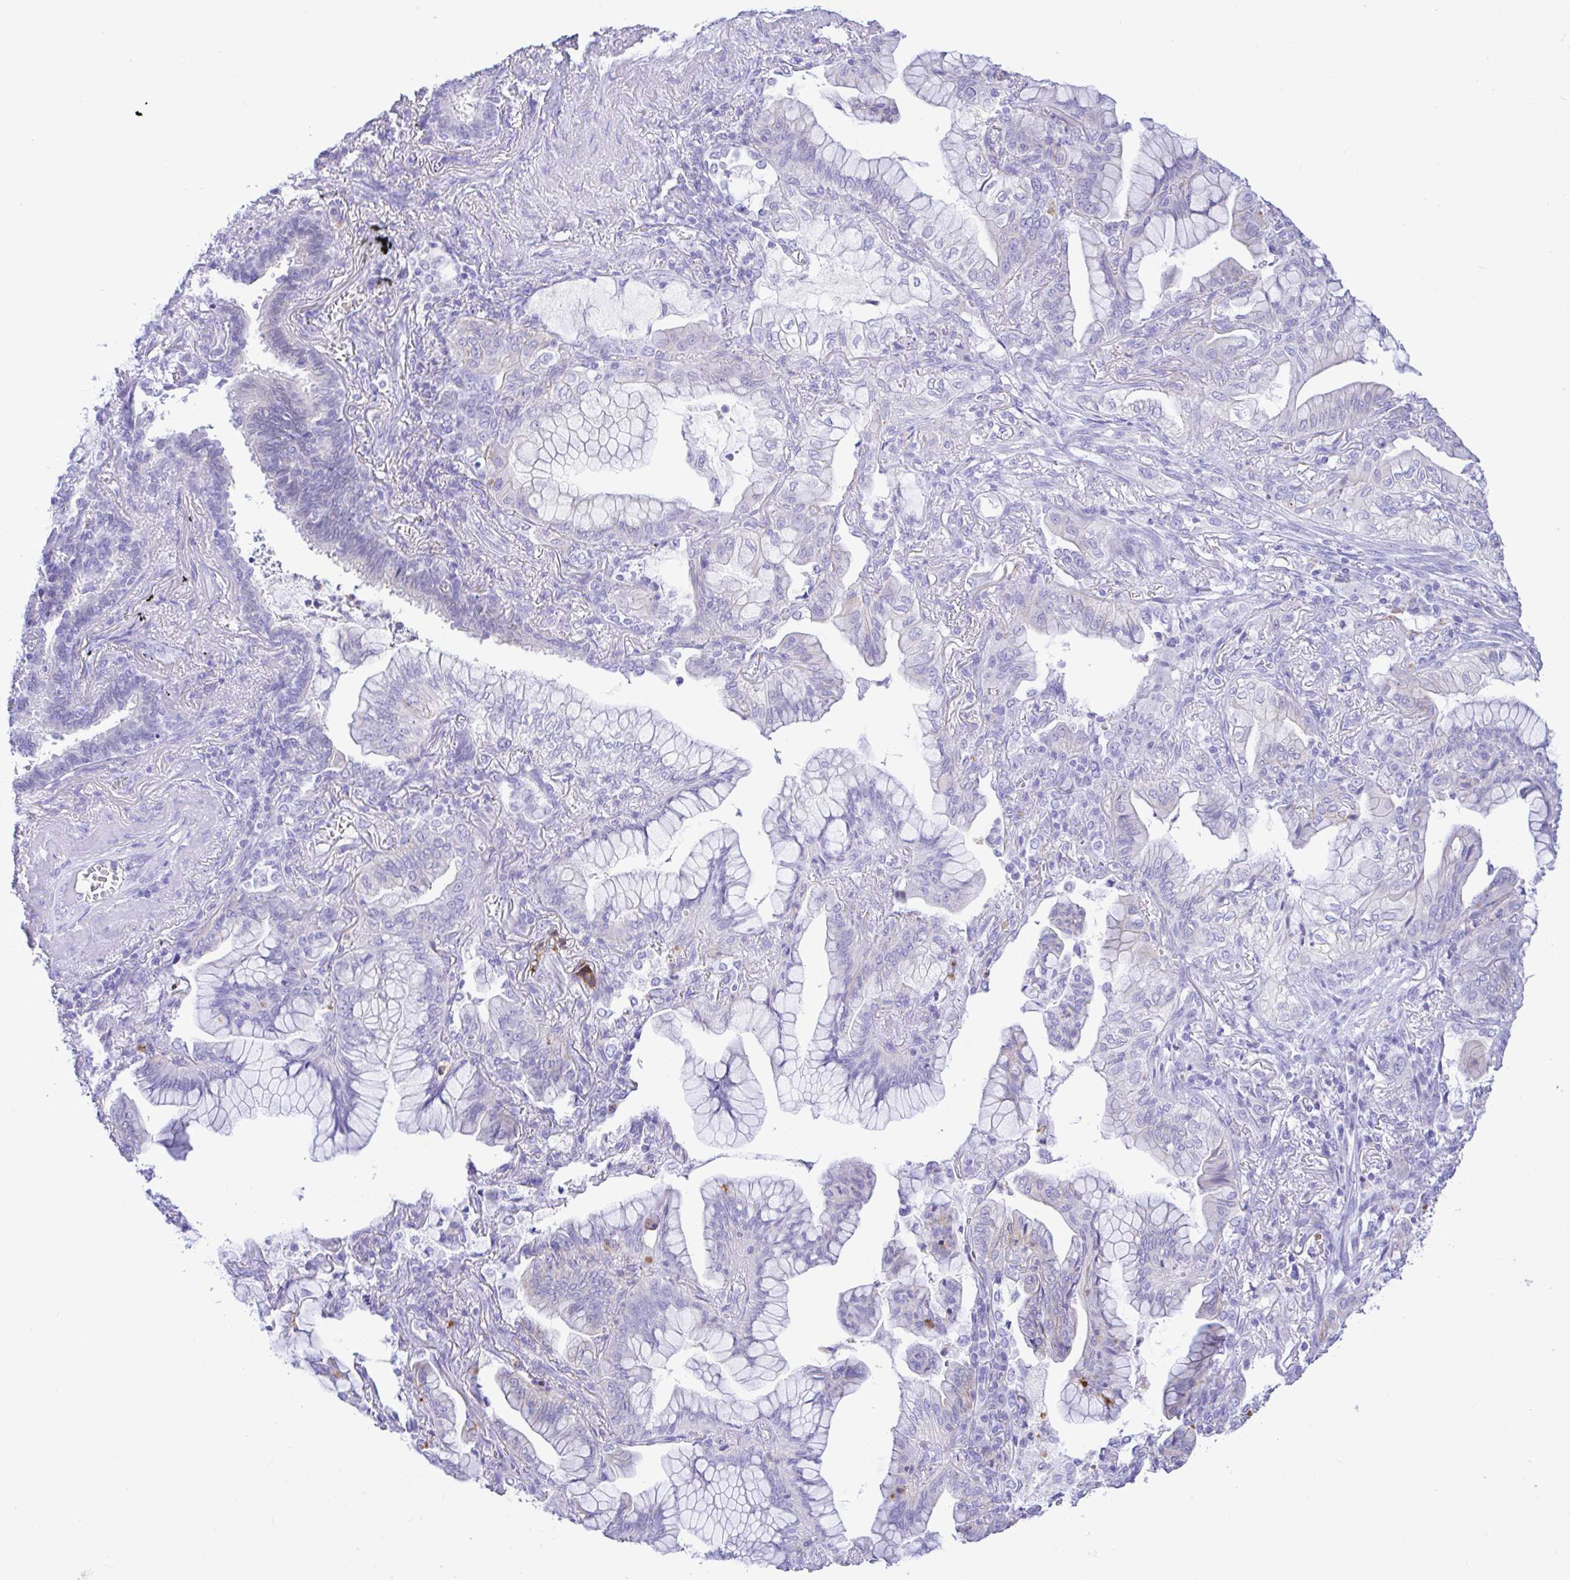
{"staining": {"intensity": "negative", "quantity": "none", "location": "none"}, "tissue": "lung cancer", "cell_type": "Tumor cells", "image_type": "cancer", "snomed": [{"axis": "morphology", "description": "Adenocarcinoma, NOS"}, {"axis": "topography", "description": "Lung"}], "caption": "Tumor cells are negative for brown protein staining in lung adenocarcinoma.", "gene": "ZNF221", "patient": {"sex": "male", "age": 77}}